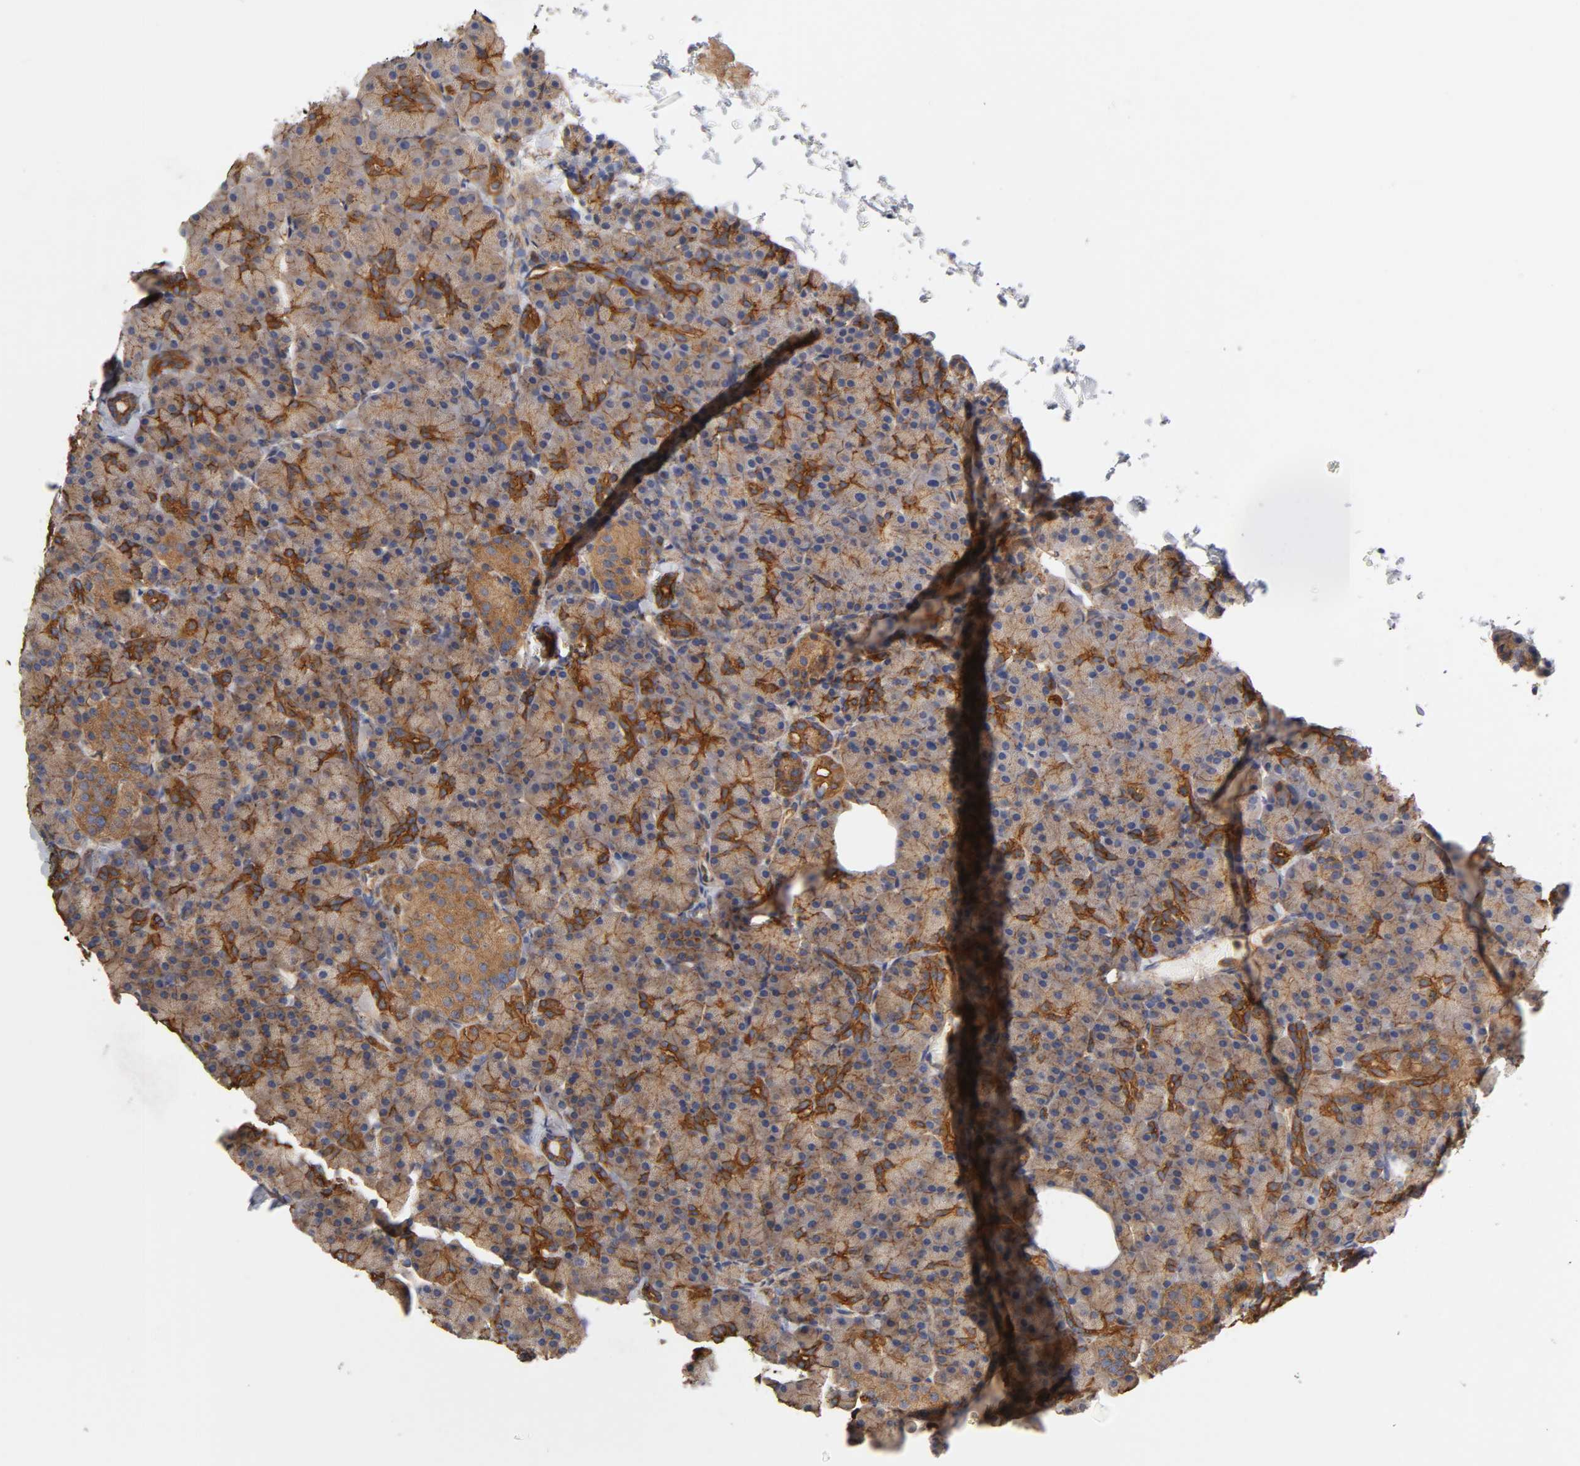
{"staining": {"intensity": "strong", "quantity": "25%-75%", "location": "cytoplasmic/membranous"}, "tissue": "pancreas", "cell_type": "Exocrine glandular cells", "image_type": "normal", "snomed": [{"axis": "morphology", "description": "Normal tissue, NOS"}, {"axis": "topography", "description": "Pancreas"}], "caption": "Exocrine glandular cells exhibit high levels of strong cytoplasmic/membranous expression in about 25%-75% of cells in normal human pancreas.", "gene": "LAMTOR2", "patient": {"sex": "female", "age": 43}}